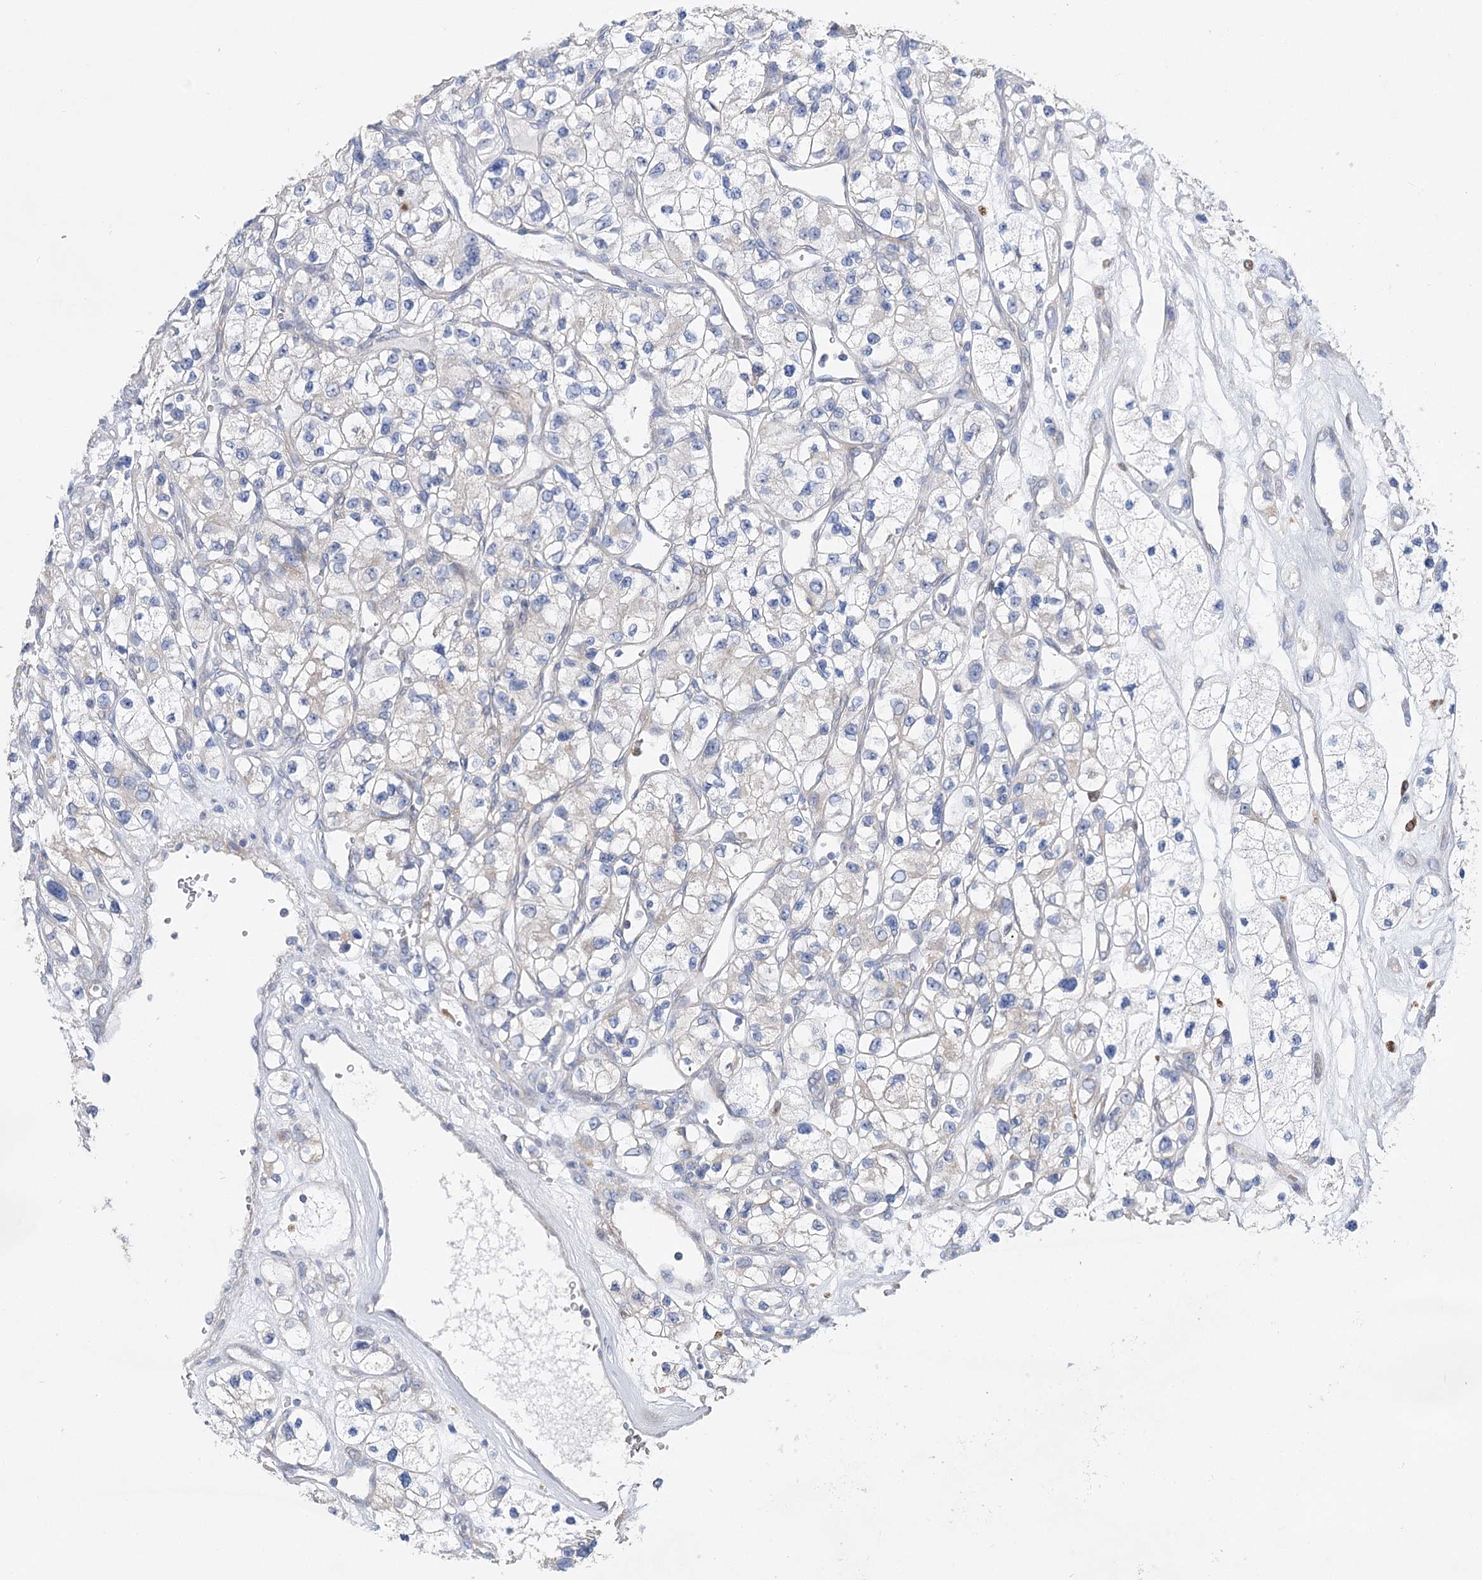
{"staining": {"intensity": "negative", "quantity": "none", "location": "none"}, "tissue": "renal cancer", "cell_type": "Tumor cells", "image_type": "cancer", "snomed": [{"axis": "morphology", "description": "Adenocarcinoma, NOS"}, {"axis": "topography", "description": "Kidney"}], "caption": "There is no significant staining in tumor cells of adenocarcinoma (renal). (DAB (3,3'-diaminobenzidine) immunohistochemistry (IHC) visualized using brightfield microscopy, high magnification).", "gene": "NRAP", "patient": {"sex": "female", "age": 57}}